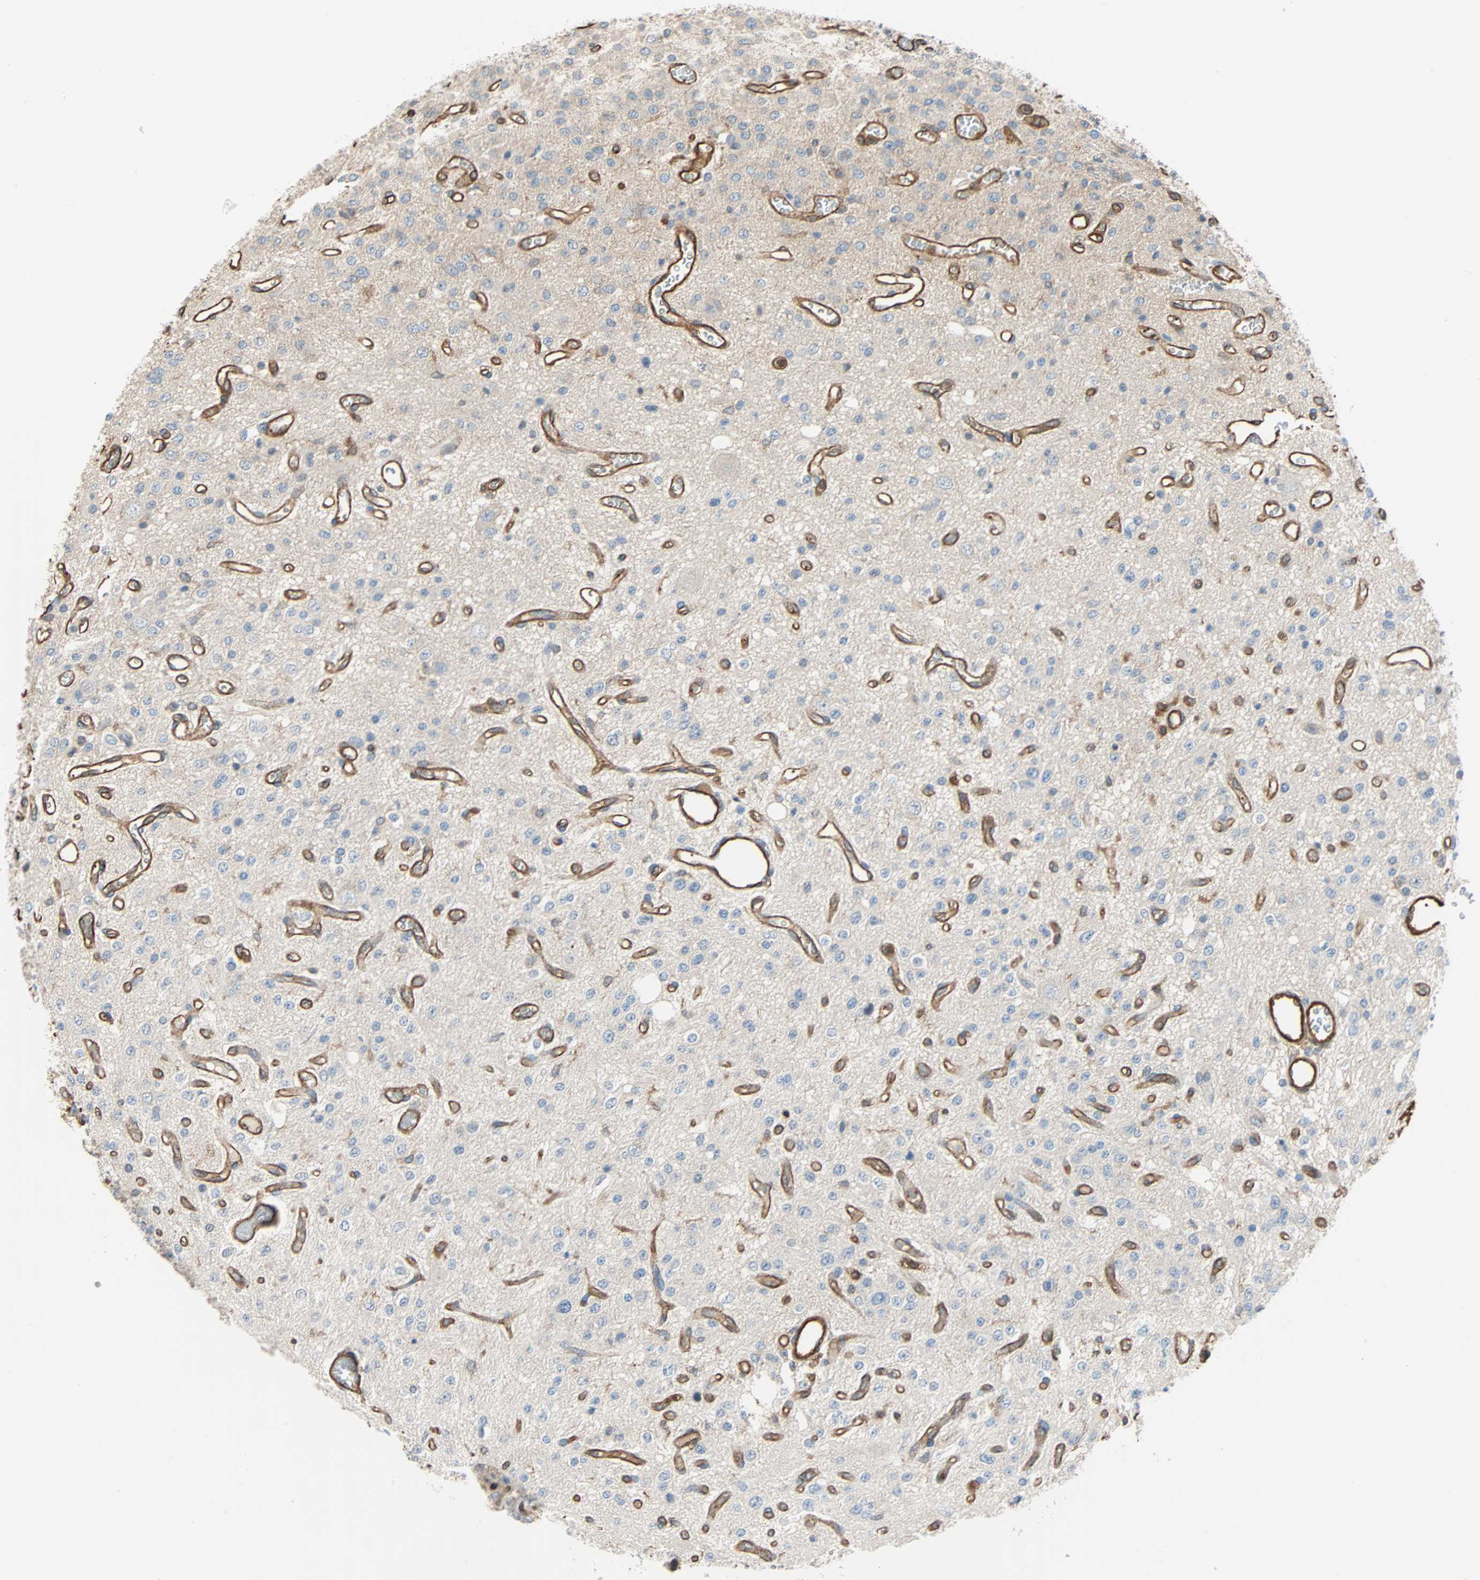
{"staining": {"intensity": "negative", "quantity": "none", "location": "none"}, "tissue": "glioma", "cell_type": "Tumor cells", "image_type": "cancer", "snomed": [{"axis": "morphology", "description": "Glioma, malignant, Low grade"}, {"axis": "topography", "description": "Brain"}], "caption": "IHC image of low-grade glioma (malignant) stained for a protein (brown), which reveals no staining in tumor cells. (Brightfield microscopy of DAB (3,3'-diaminobenzidine) immunohistochemistry at high magnification).", "gene": "GALNT10", "patient": {"sex": "male", "age": 38}}